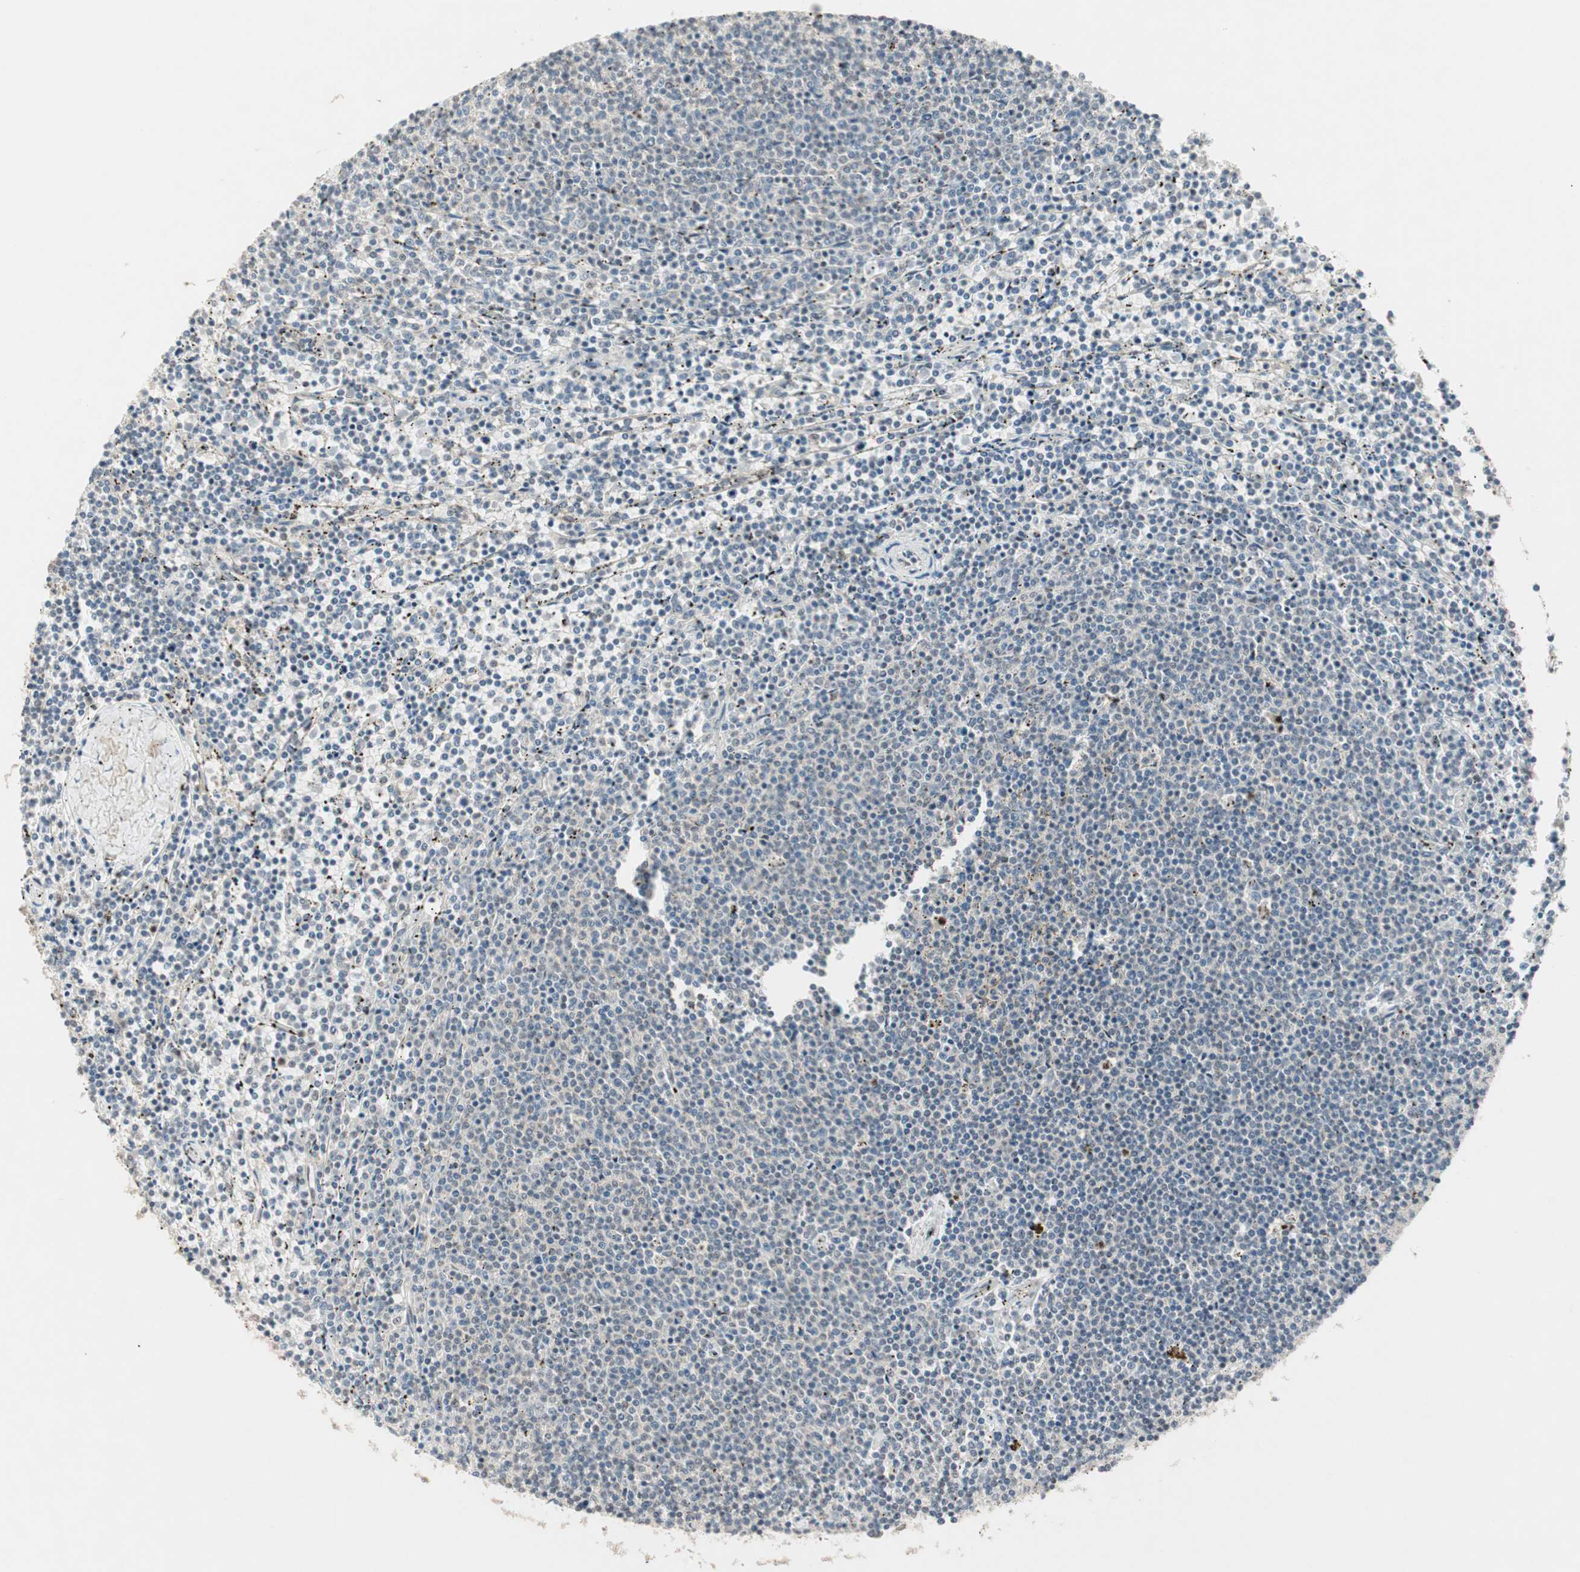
{"staining": {"intensity": "negative", "quantity": "none", "location": "none"}, "tissue": "lymphoma", "cell_type": "Tumor cells", "image_type": "cancer", "snomed": [{"axis": "morphology", "description": "Malignant lymphoma, non-Hodgkin's type, Low grade"}, {"axis": "topography", "description": "Spleen"}], "caption": "High power microscopy histopathology image of an IHC image of lymphoma, revealing no significant expression in tumor cells.", "gene": "ACSL5", "patient": {"sex": "female", "age": 50}}